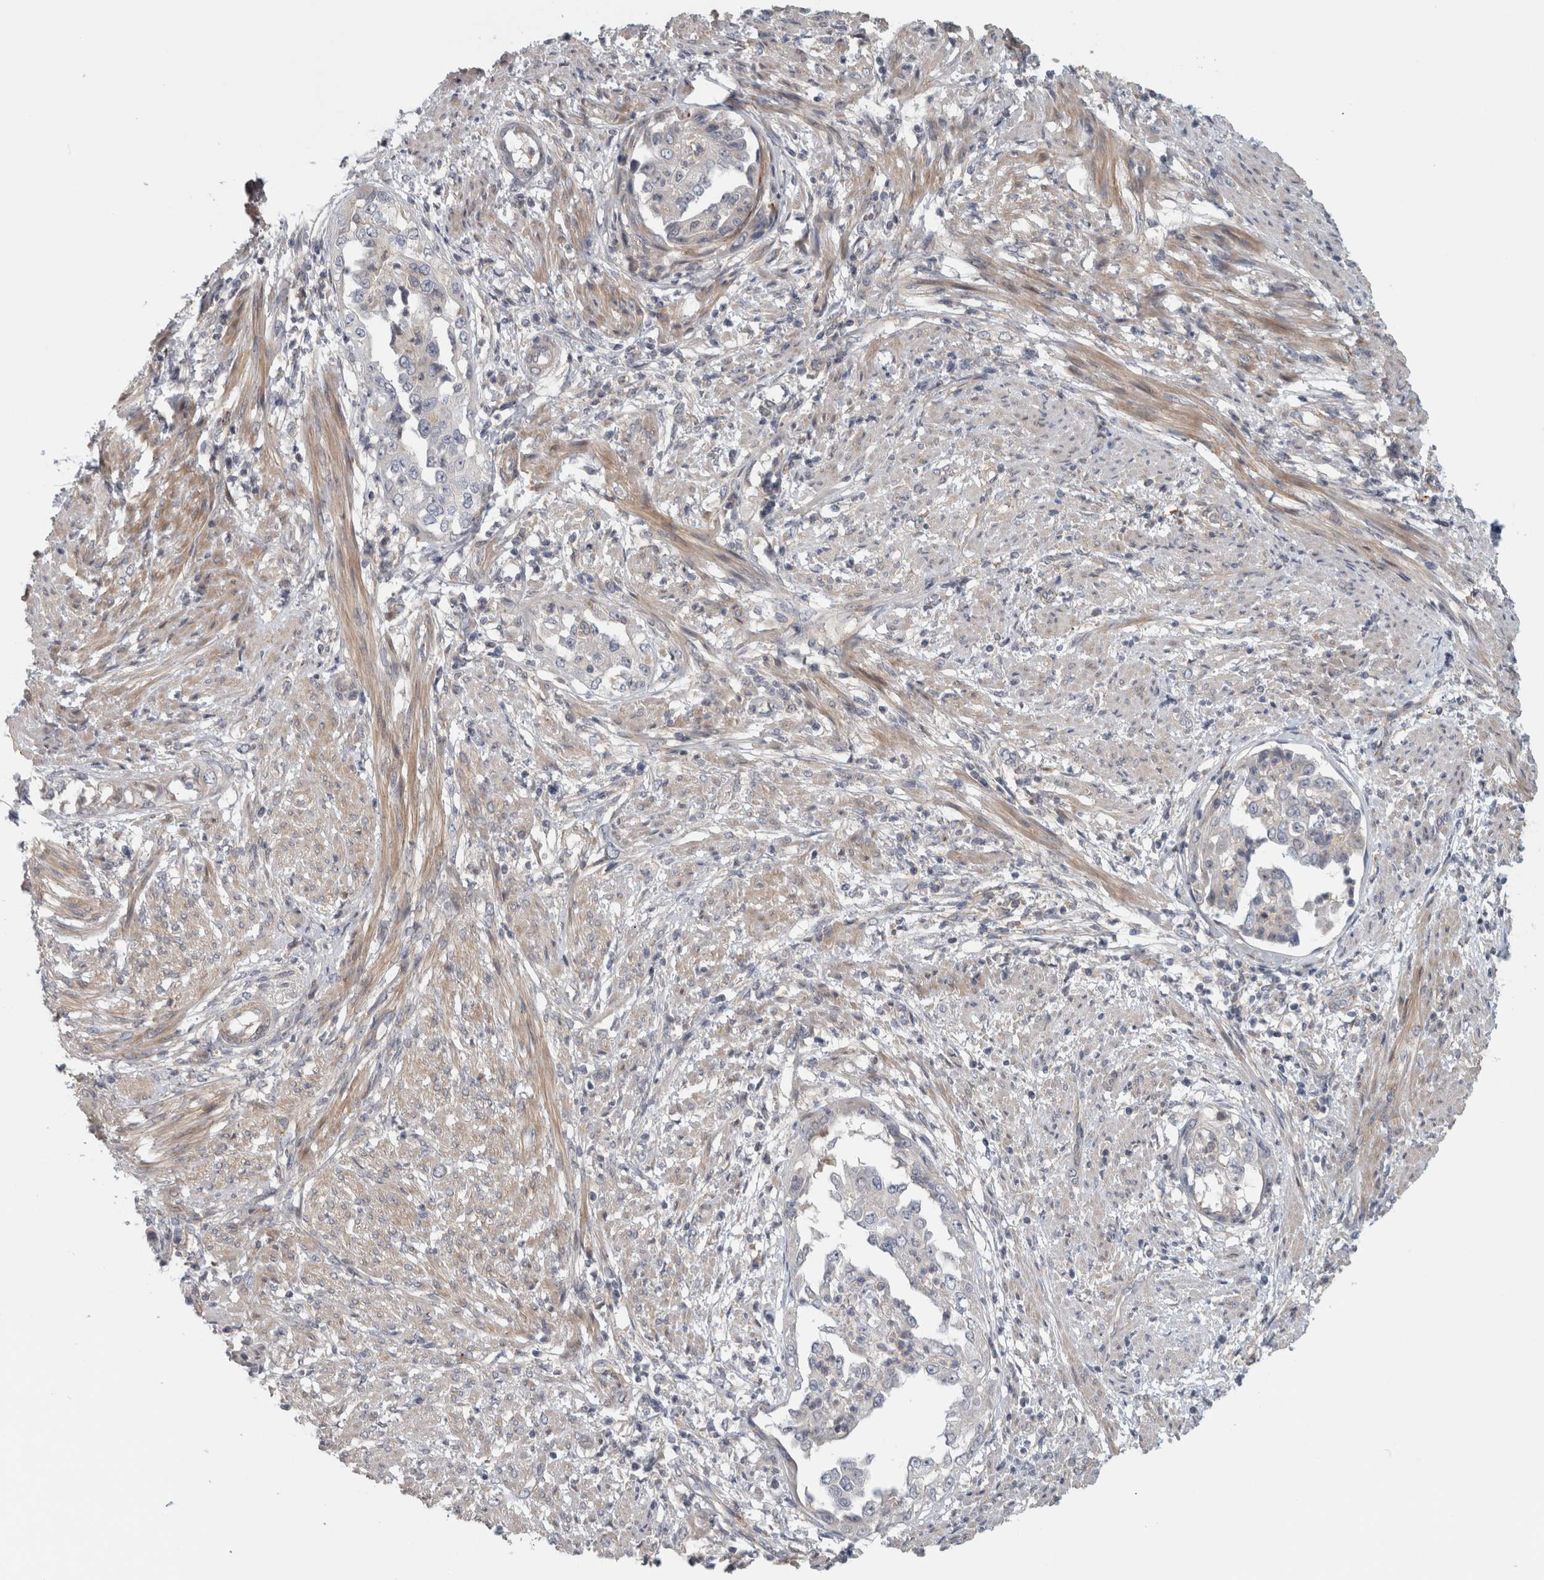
{"staining": {"intensity": "negative", "quantity": "none", "location": "none"}, "tissue": "endometrial cancer", "cell_type": "Tumor cells", "image_type": "cancer", "snomed": [{"axis": "morphology", "description": "Adenocarcinoma, NOS"}, {"axis": "topography", "description": "Endometrium"}], "caption": "There is no significant positivity in tumor cells of endometrial adenocarcinoma. (Immunohistochemistry, brightfield microscopy, high magnification).", "gene": "ZNF804B", "patient": {"sex": "female", "age": 85}}